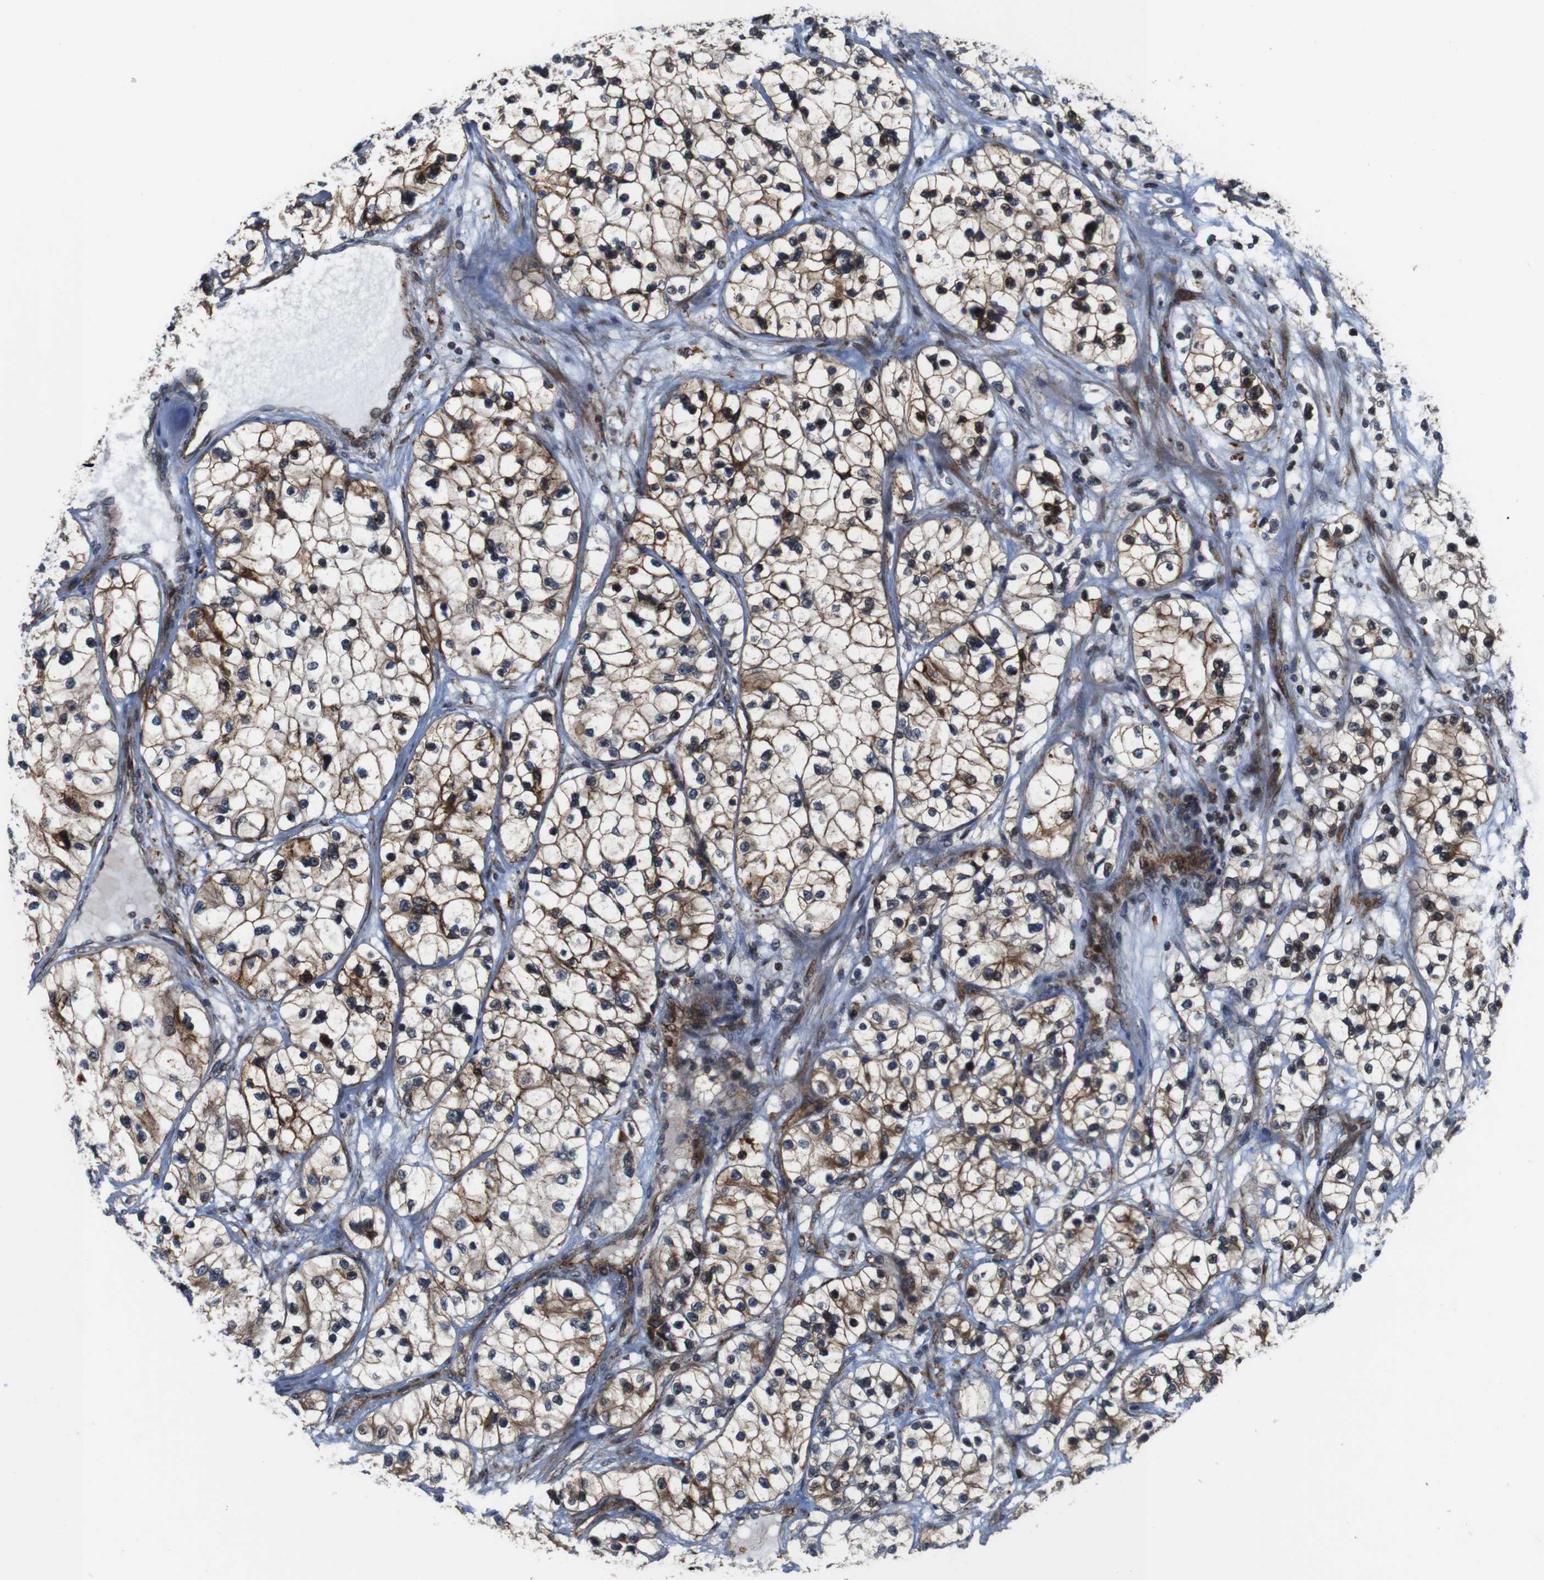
{"staining": {"intensity": "strong", "quantity": ">75%", "location": "cytoplasmic/membranous,nuclear"}, "tissue": "renal cancer", "cell_type": "Tumor cells", "image_type": "cancer", "snomed": [{"axis": "morphology", "description": "Adenocarcinoma, NOS"}, {"axis": "topography", "description": "Kidney"}], "caption": "This image shows renal cancer stained with immunohistochemistry (IHC) to label a protein in brown. The cytoplasmic/membranous and nuclear of tumor cells show strong positivity for the protein. Nuclei are counter-stained blue.", "gene": "PCOLCE2", "patient": {"sex": "female", "age": 57}}